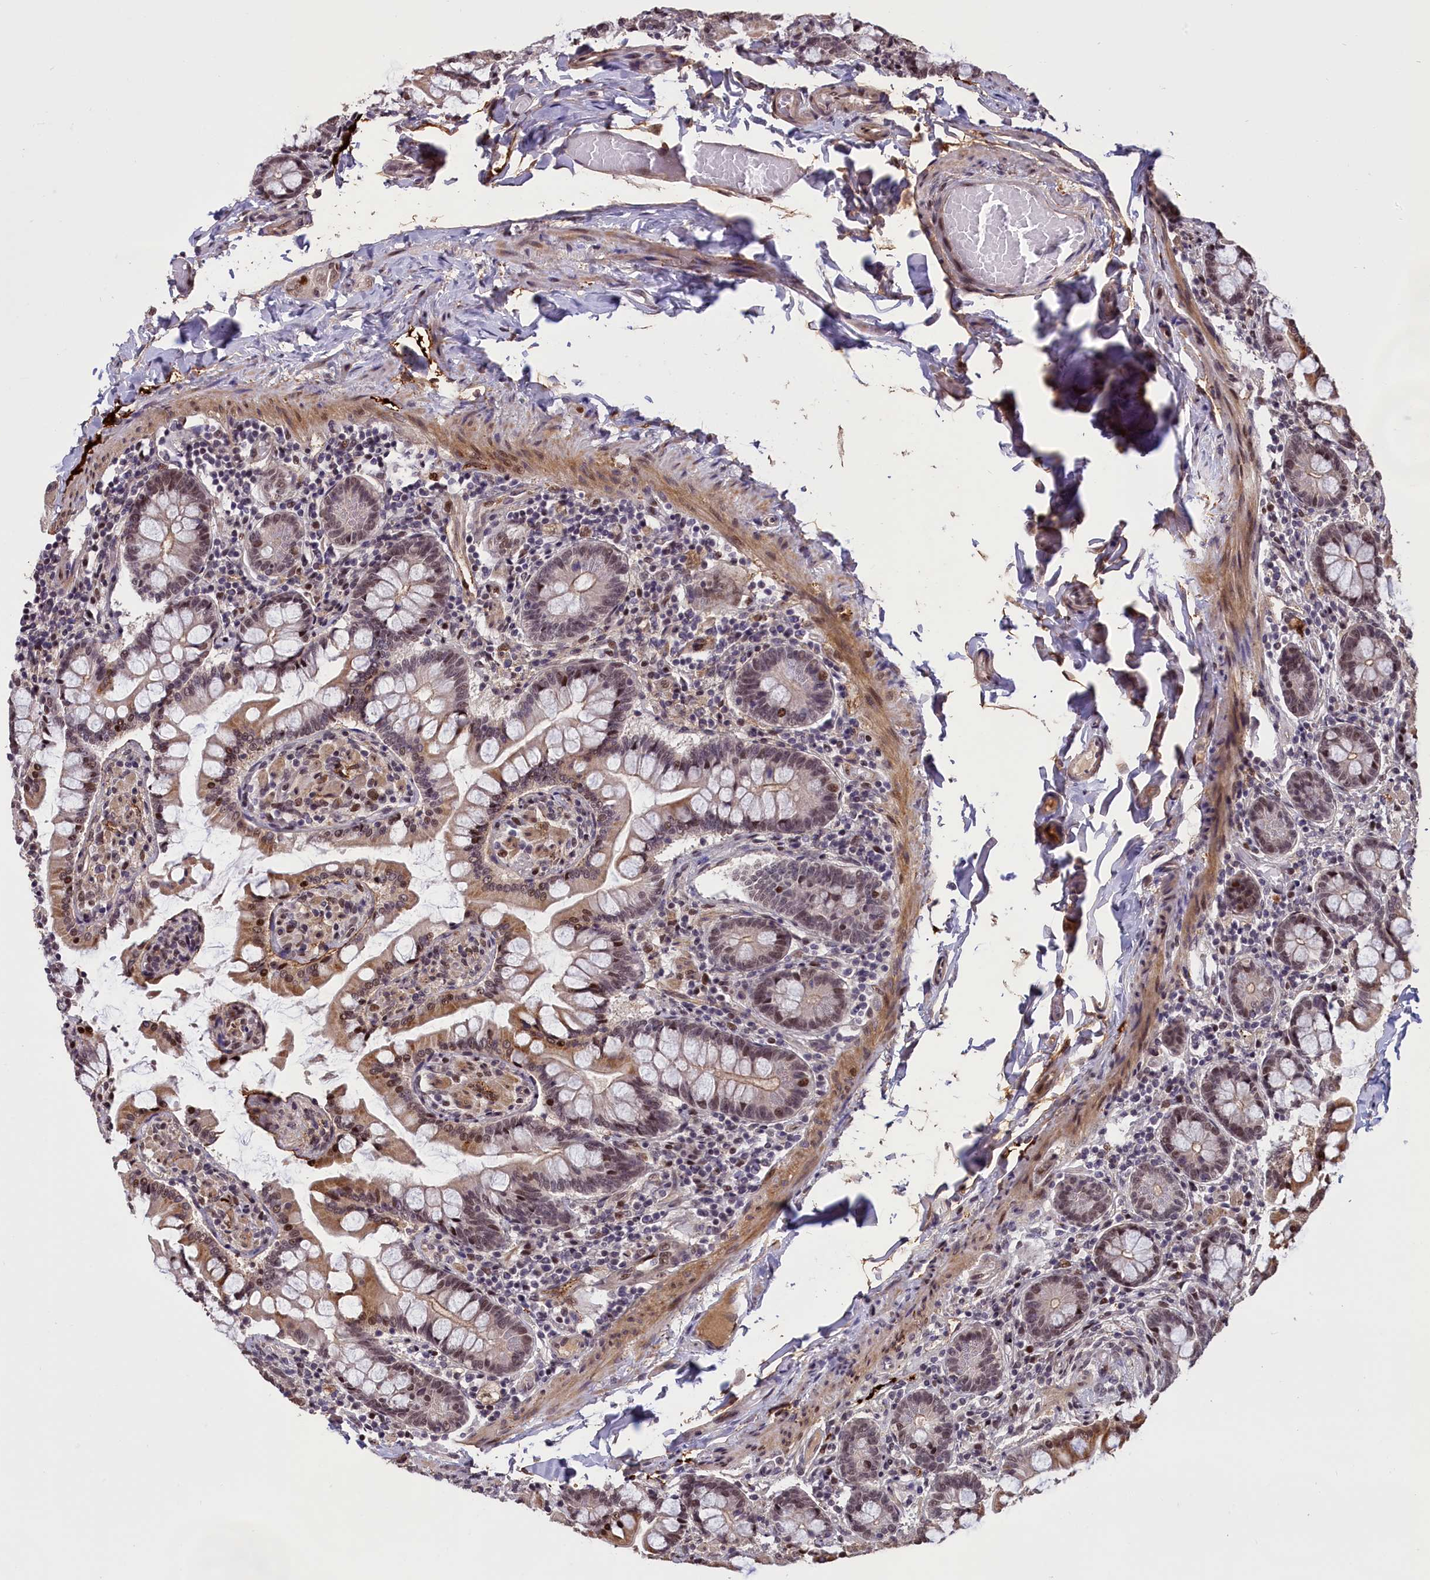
{"staining": {"intensity": "moderate", "quantity": "25%-75%", "location": "cytoplasmic/membranous,nuclear"}, "tissue": "small intestine", "cell_type": "Glandular cells", "image_type": "normal", "snomed": [{"axis": "morphology", "description": "Normal tissue, NOS"}, {"axis": "topography", "description": "Small intestine"}], "caption": "Immunohistochemical staining of normal small intestine displays medium levels of moderate cytoplasmic/membranous,nuclear expression in approximately 25%-75% of glandular cells. The staining is performed using DAB (3,3'-diaminobenzidine) brown chromogen to label protein expression. The nuclei are counter-stained blue using hematoxylin.", "gene": "RELB", "patient": {"sex": "male", "age": 41}}